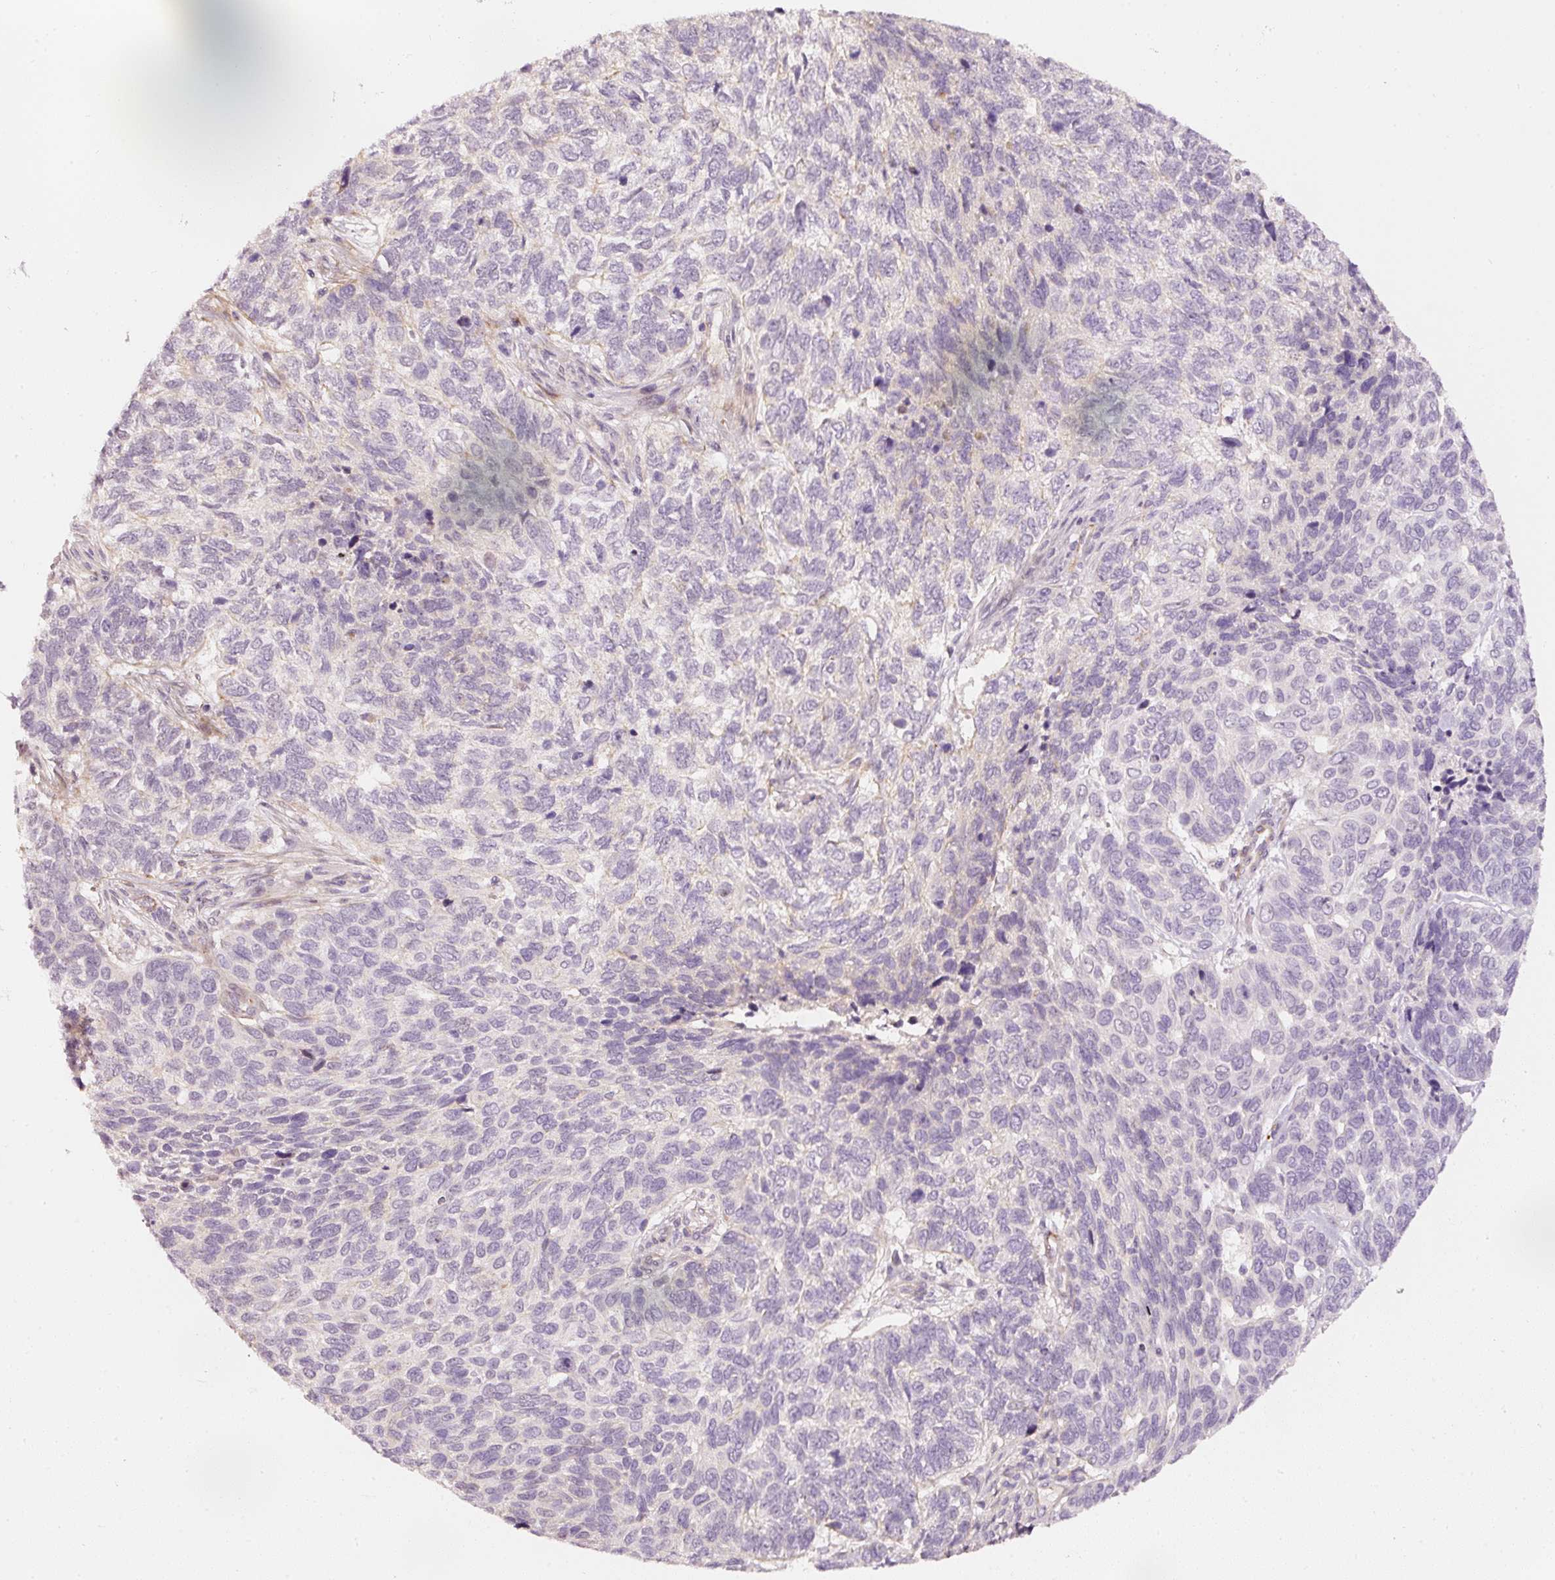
{"staining": {"intensity": "negative", "quantity": "none", "location": "none"}, "tissue": "skin cancer", "cell_type": "Tumor cells", "image_type": "cancer", "snomed": [{"axis": "morphology", "description": "Basal cell carcinoma"}, {"axis": "topography", "description": "Skin"}], "caption": "Human skin cancer (basal cell carcinoma) stained for a protein using immunohistochemistry demonstrates no staining in tumor cells.", "gene": "TOGARAM1", "patient": {"sex": "female", "age": 65}}